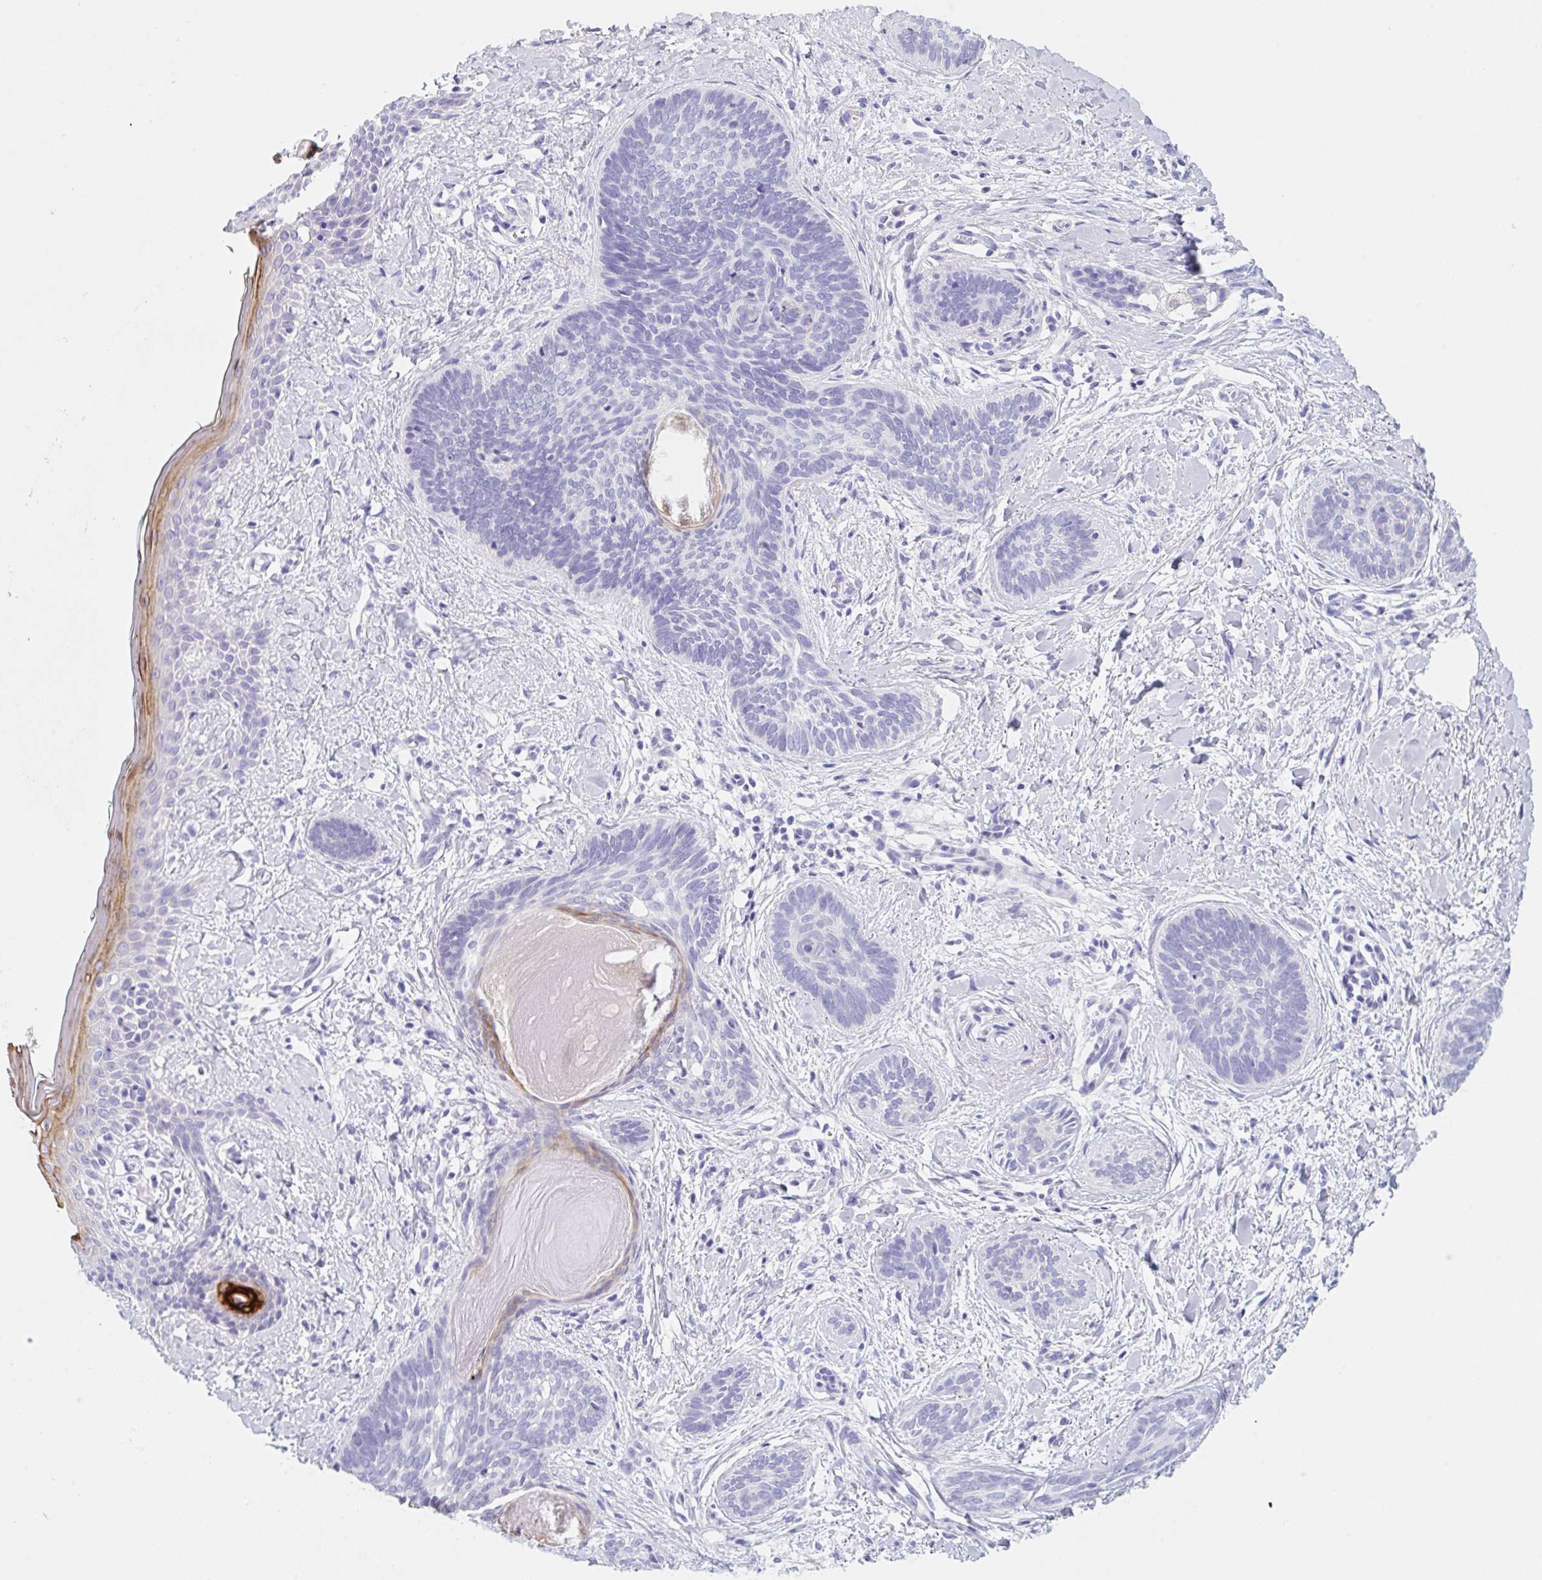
{"staining": {"intensity": "negative", "quantity": "none", "location": "none"}, "tissue": "skin cancer", "cell_type": "Tumor cells", "image_type": "cancer", "snomed": [{"axis": "morphology", "description": "Basal cell carcinoma"}, {"axis": "topography", "description": "Skin"}], "caption": "An IHC histopathology image of skin basal cell carcinoma is shown. There is no staining in tumor cells of skin basal cell carcinoma. (Stains: DAB immunohistochemistry (IHC) with hematoxylin counter stain, Microscopy: brightfield microscopy at high magnification).", "gene": "KLK8", "patient": {"sex": "female", "age": 81}}